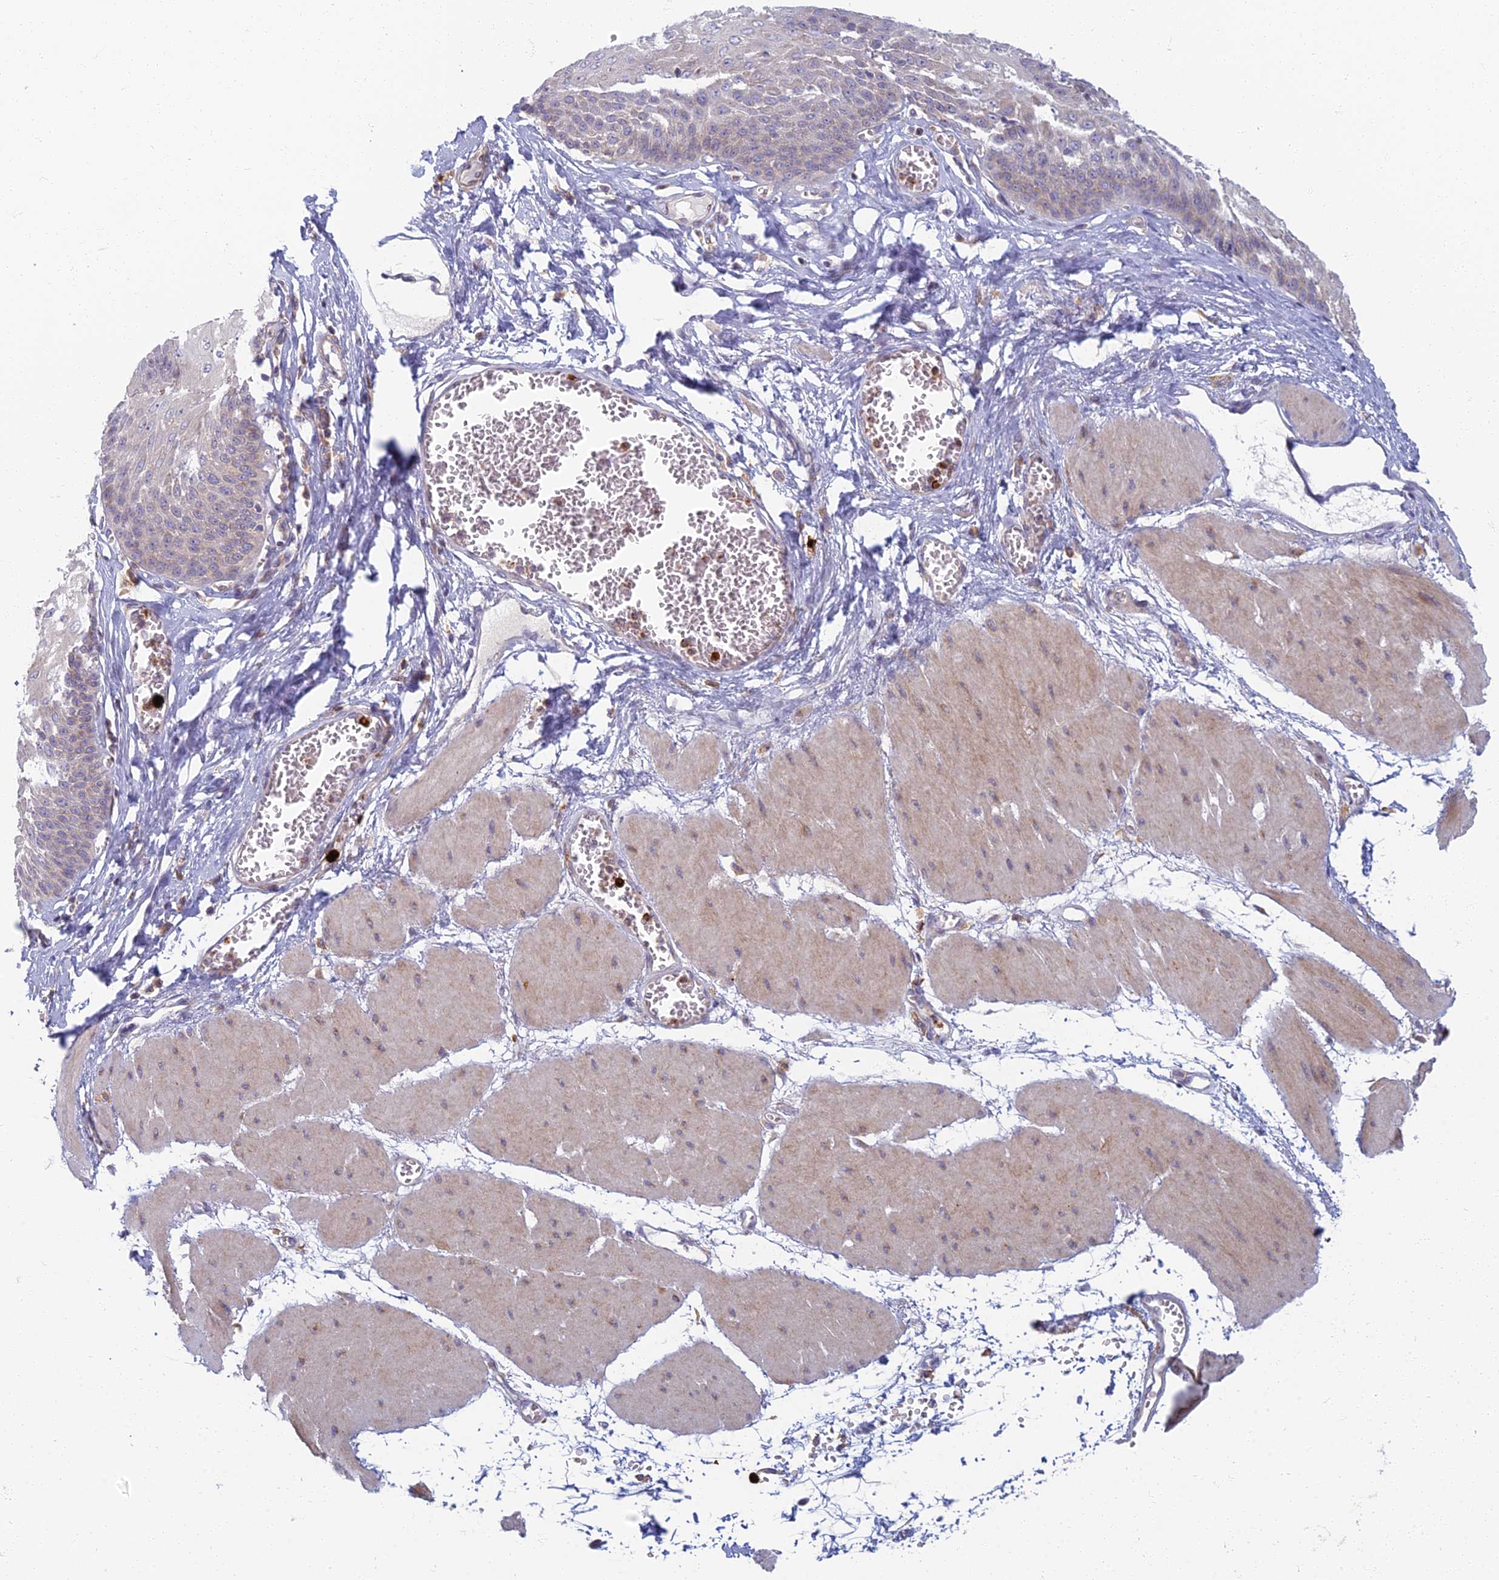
{"staining": {"intensity": "weak", "quantity": "25%-75%", "location": "cytoplasmic/membranous"}, "tissue": "esophagus", "cell_type": "Squamous epithelial cells", "image_type": "normal", "snomed": [{"axis": "morphology", "description": "Normal tissue, NOS"}, {"axis": "topography", "description": "Esophagus"}], "caption": "A brown stain labels weak cytoplasmic/membranous staining of a protein in squamous epithelial cells of benign esophagus.", "gene": "PROX2", "patient": {"sex": "male", "age": 60}}